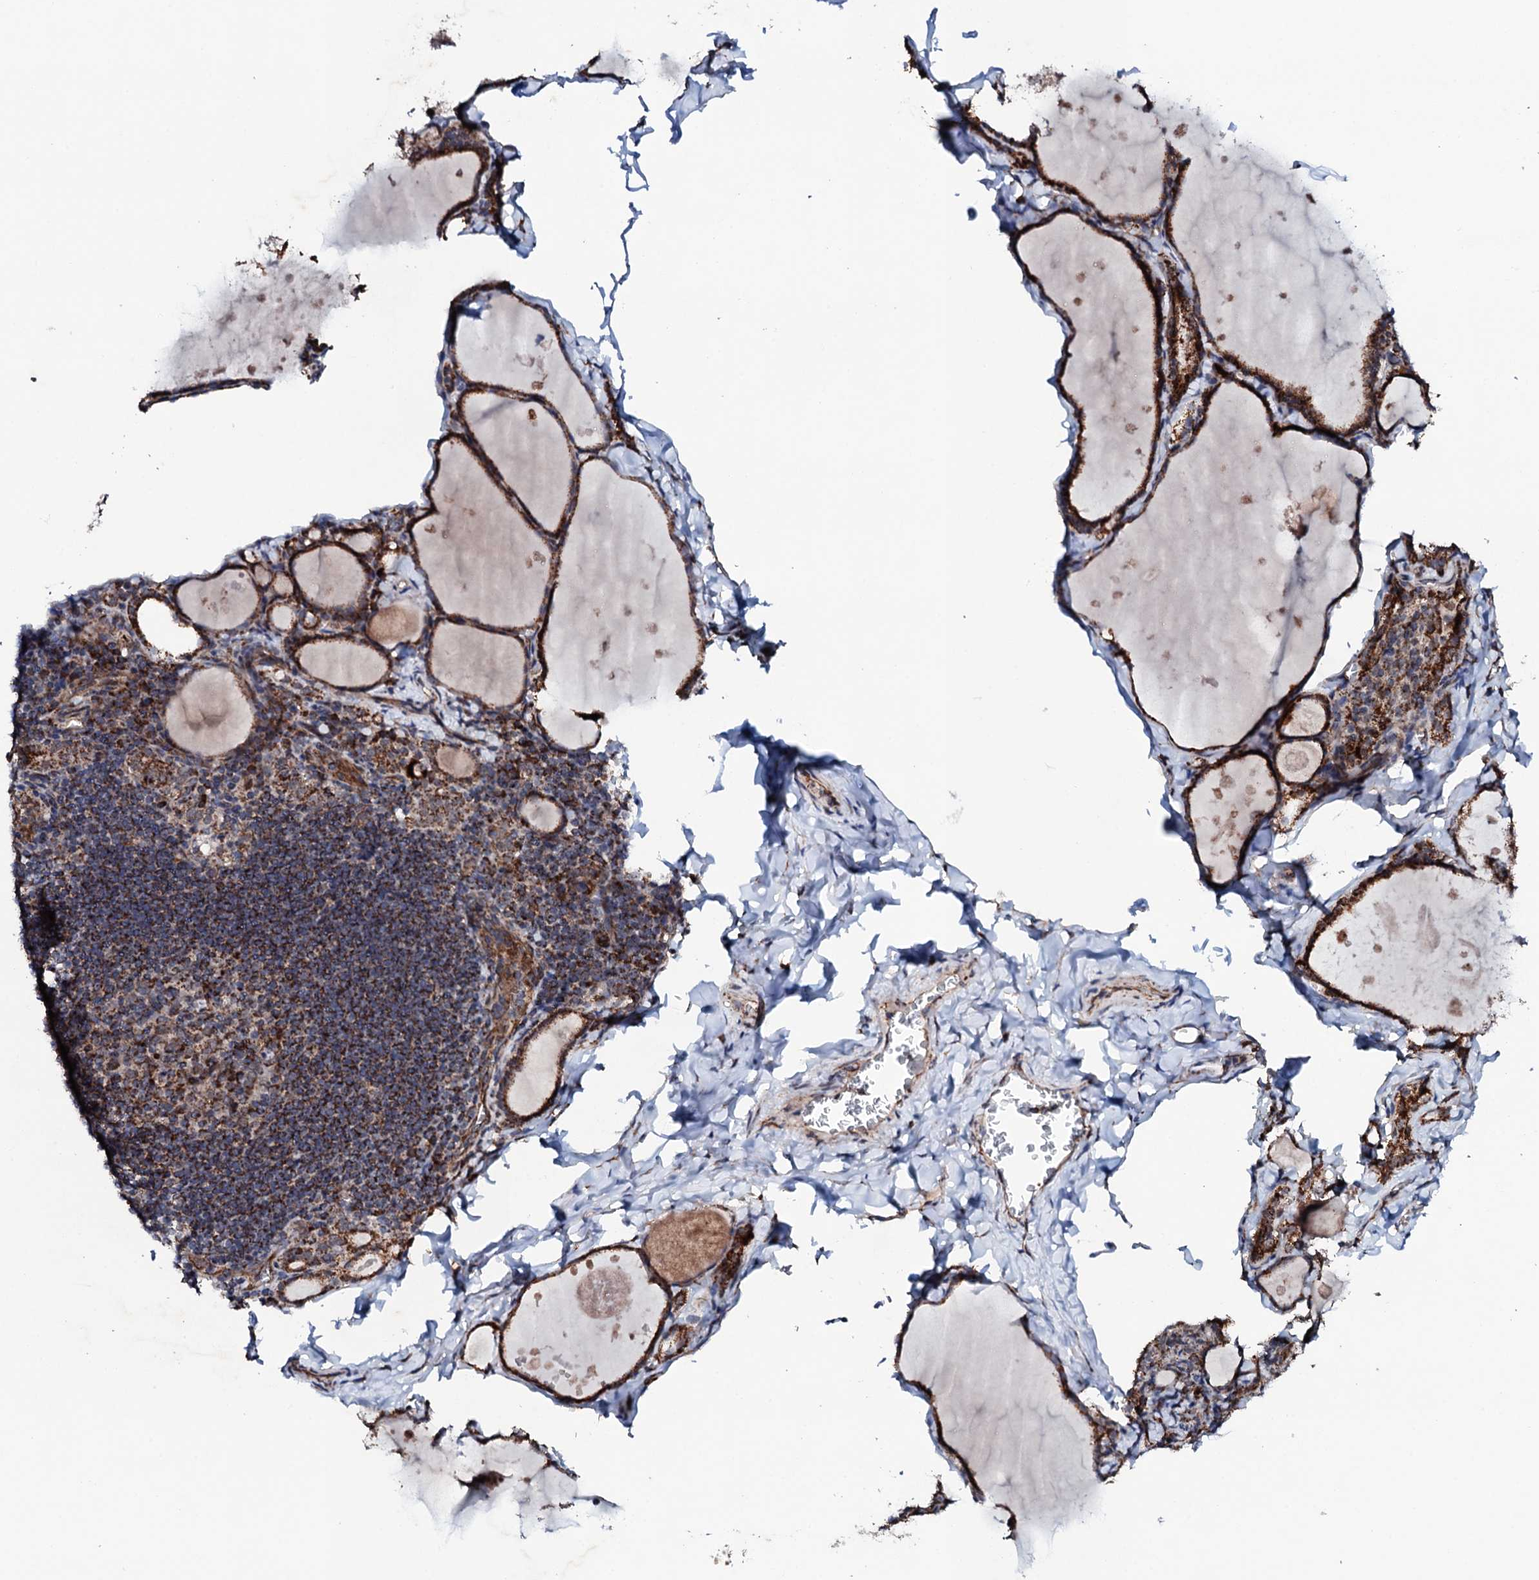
{"staining": {"intensity": "strong", "quantity": ">75%", "location": "cytoplasmic/membranous"}, "tissue": "thyroid gland", "cell_type": "Glandular cells", "image_type": "normal", "snomed": [{"axis": "morphology", "description": "Normal tissue, NOS"}, {"axis": "topography", "description": "Thyroid gland"}], "caption": "Brown immunohistochemical staining in normal thyroid gland reveals strong cytoplasmic/membranous positivity in about >75% of glandular cells.", "gene": "MTIF3", "patient": {"sex": "male", "age": 56}}